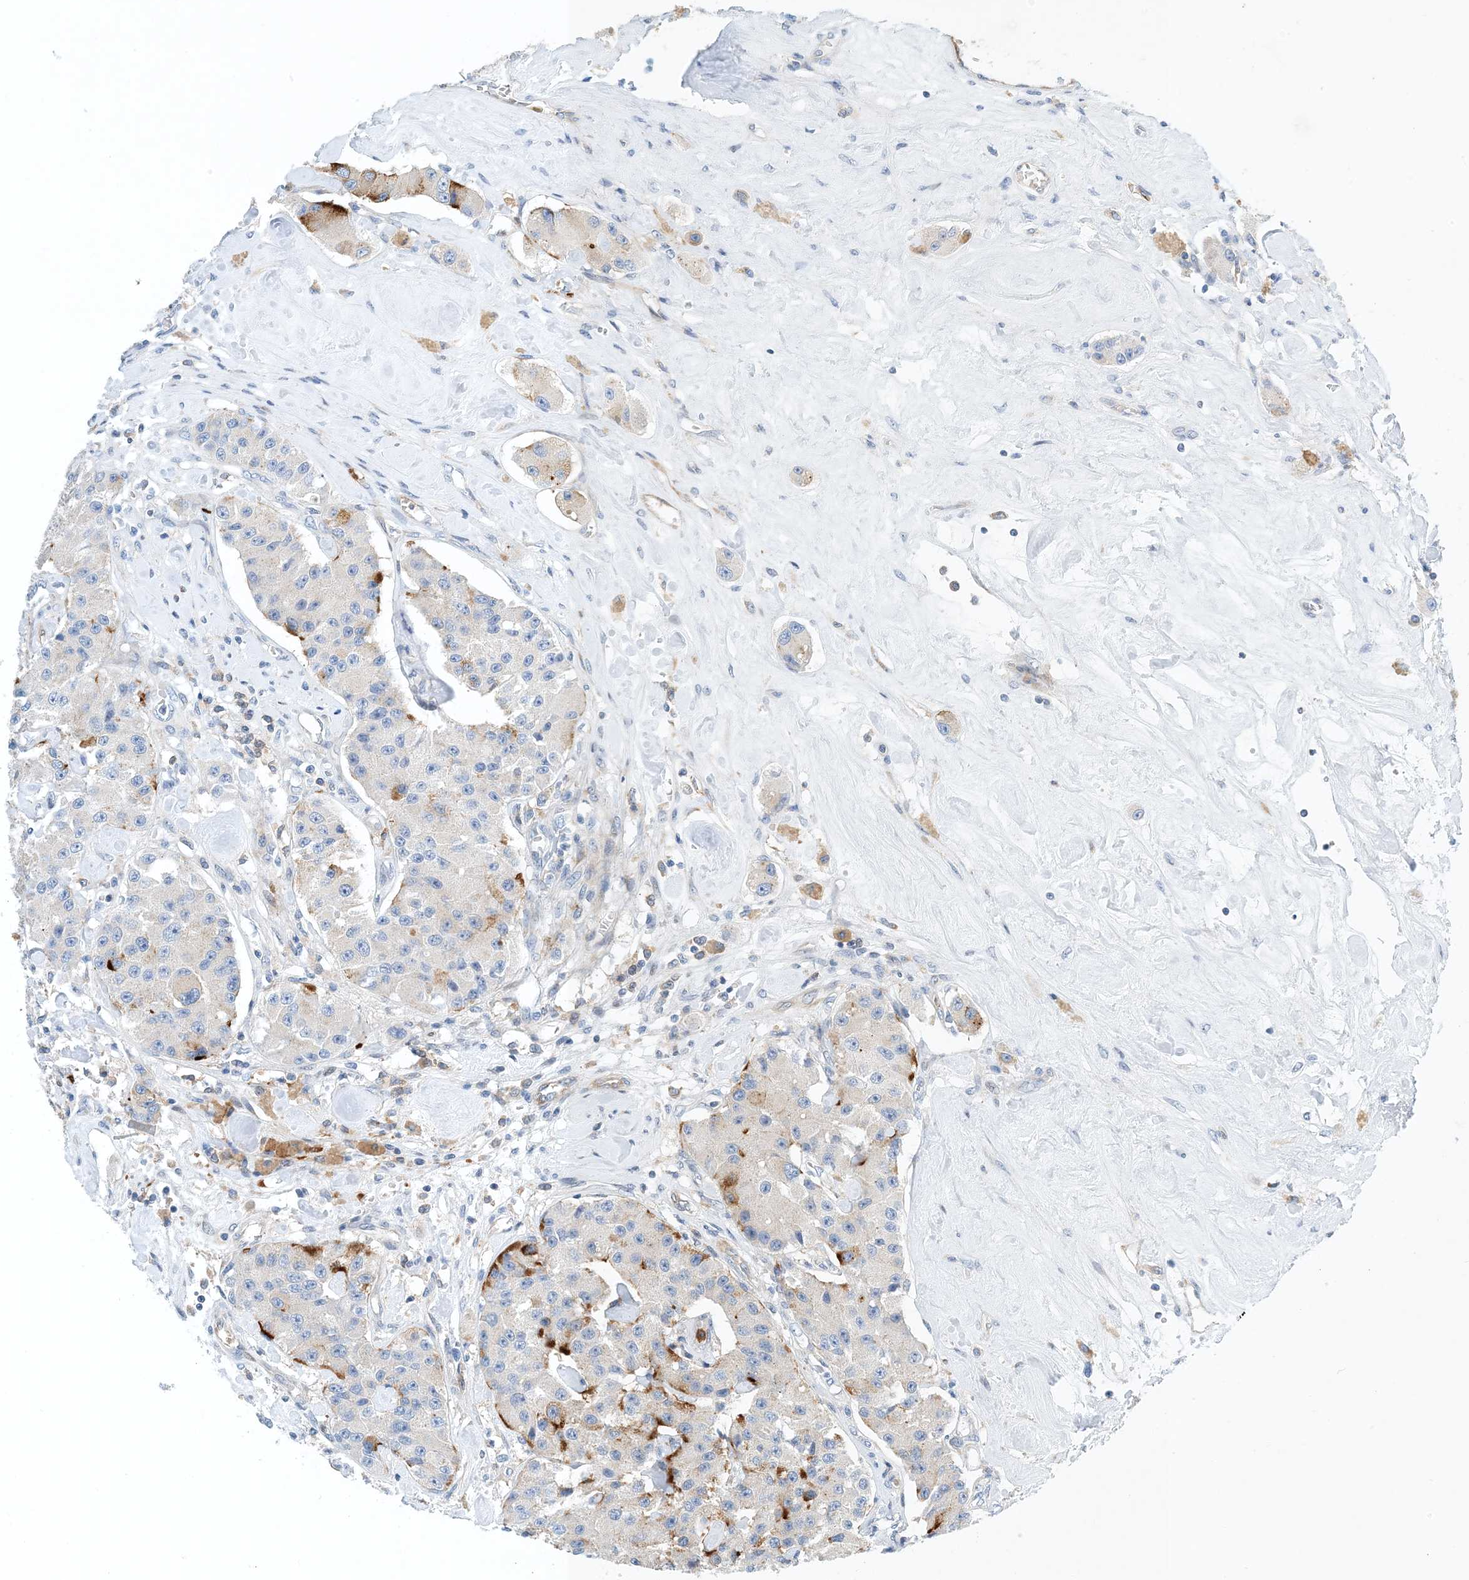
{"staining": {"intensity": "moderate", "quantity": "<25%", "location": "cytoplasmic/membranous"}, "tissue": "carcinoid", "cell_type": "Tumor cells", "image_type": "cancer", "snomed": [{"axis": "morphology", "description": "Carcinoid, malignant, NOS"}, {"axis": "topography", "description": "Pancreas"}], "caption": "The image demonstrates immunohistochemical staining of carcinoid. There is moderate cytoplasmic/membranous staining is present in approximately <25% of tumor cells.", "gene": "PCDHA2", "patient": {"sex": "male", "age": 41}}